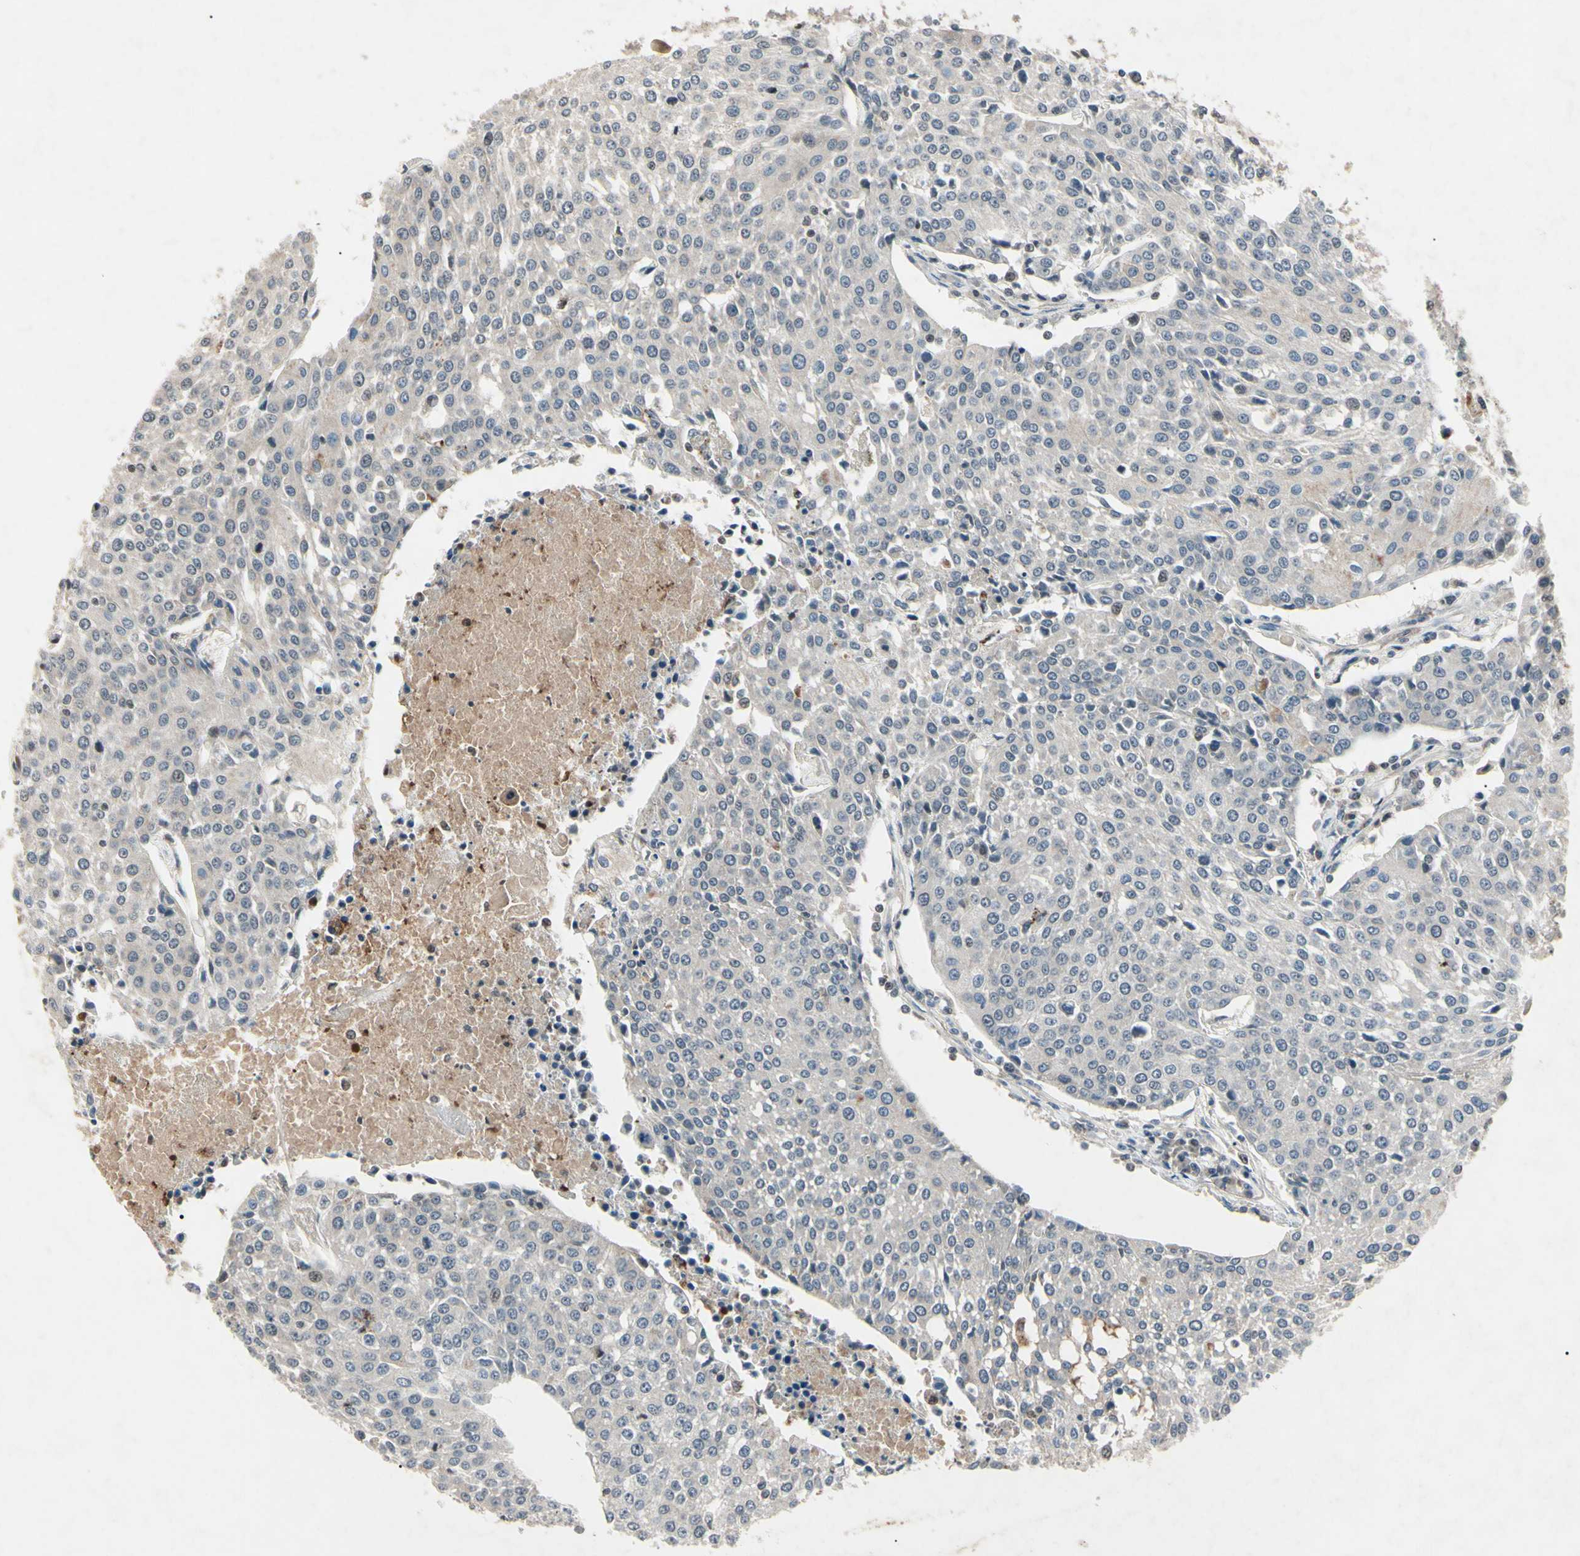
{"staining": {"intensity": "negative", "quantity": "none", "location": "none"}, "tissue": "urothelial cancer", "cell_type": "Tumor cells", "image_type": "cancer", "snomed": [{"axis": "morphology", "description": "Urothelial carcinoma, High grade"}, {"axis": "topography", "description": "Urinary bladder"}], "caption": "Protein analysis of urothelial cancer reveals no significant staining in tumor cells.", "gene": "AEBP1", "patient": {"sex": "female", "age": 85}}